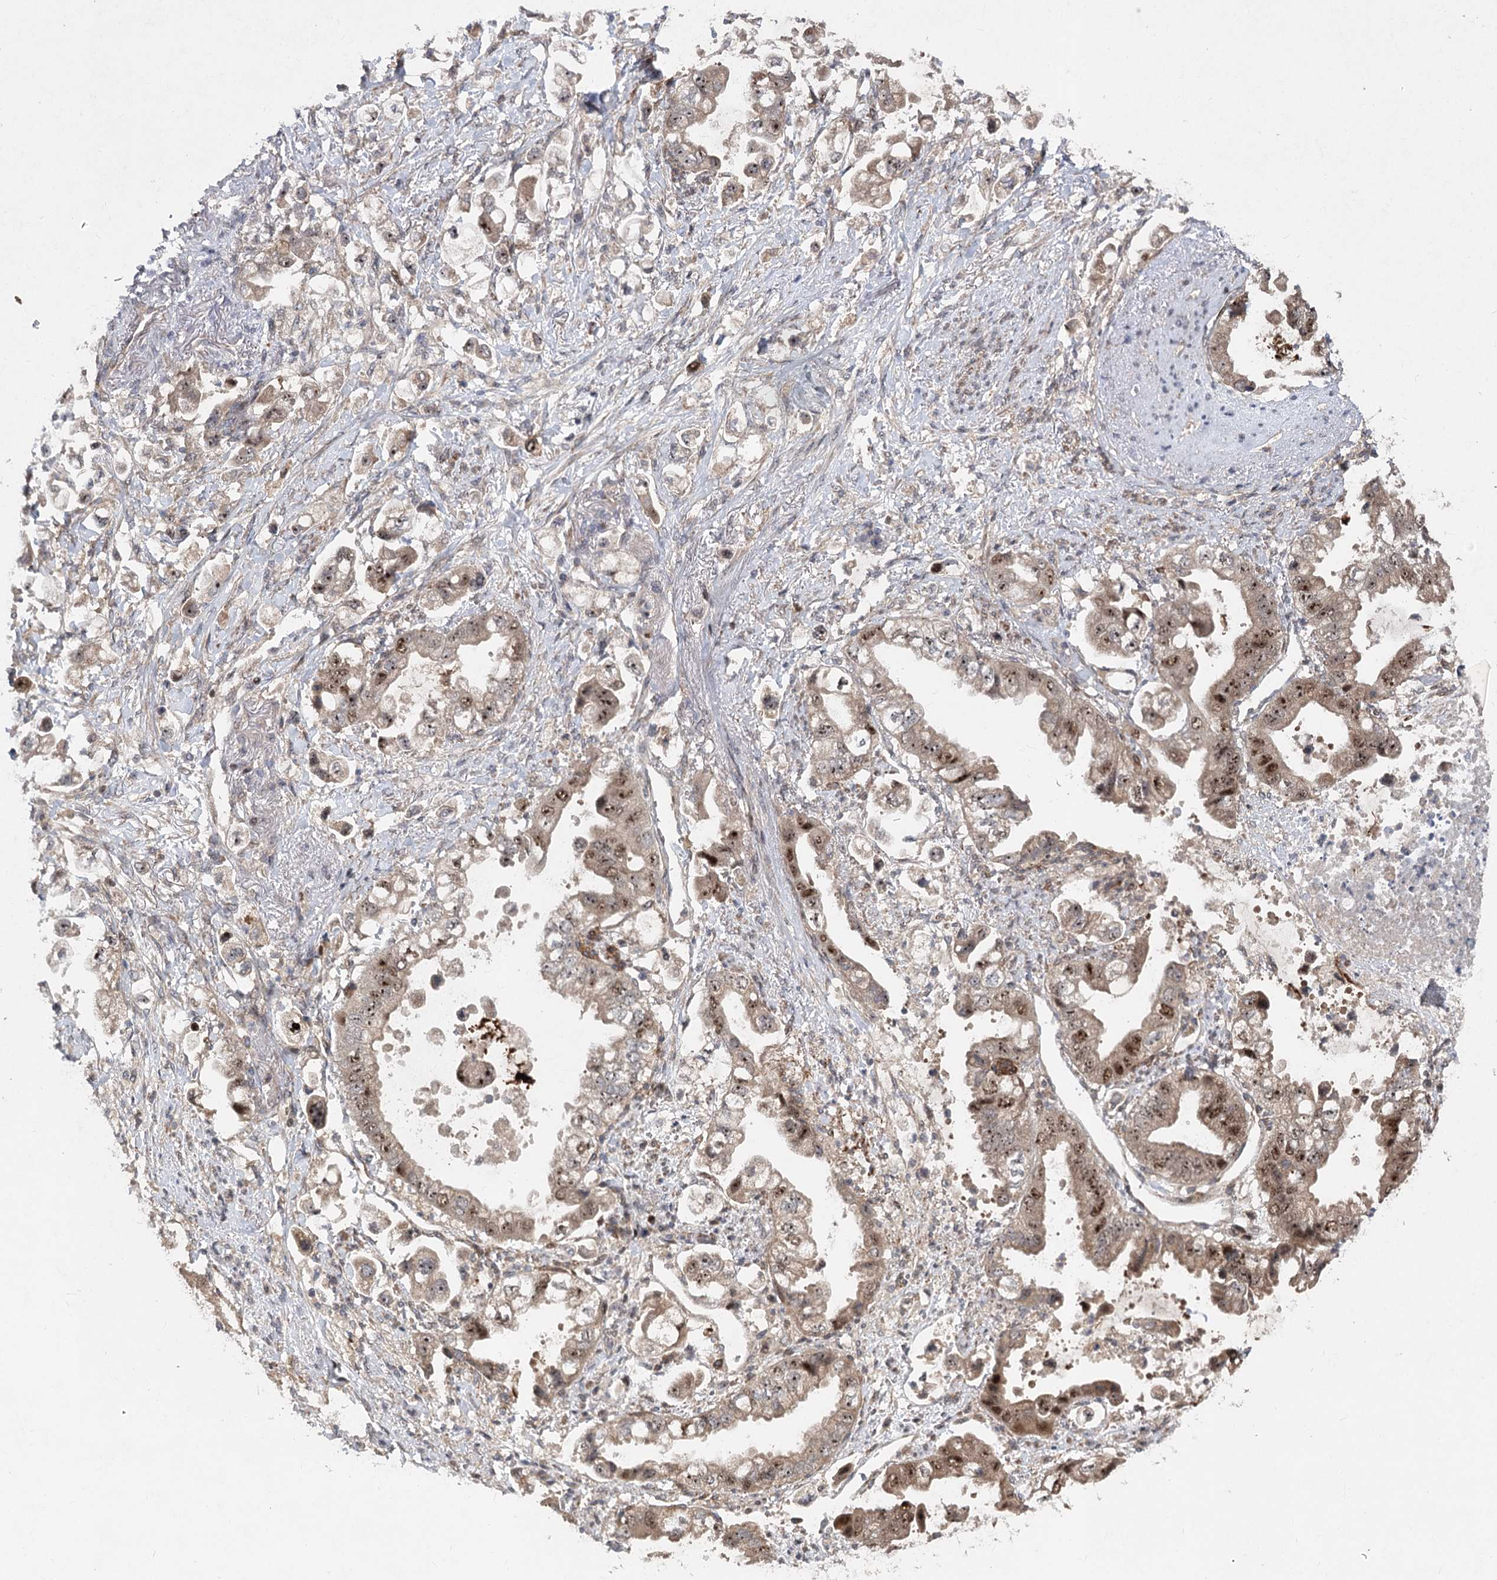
{"staining": {"intensity": "moderate", "quantity": ">75%", "location": "cytoplasmic/membranous,nuclear"}, "tissue": "stomach cancer", "cell_type": "Tumor cells", "image_type": "cancer", "snomed": [{"axis": "morphology", "description": "Adenocarcinoma, NOS"}, {"axis": "topography", "description": "Stomach"}], "caption": "Moderate cytoplasmic/membranous and nuclear staining is present in about >75% of tumor cells in adenocarcinoma (stomach).", "gene": "PIK3C2A", "patient": {"sex": "male", "age": 62}}